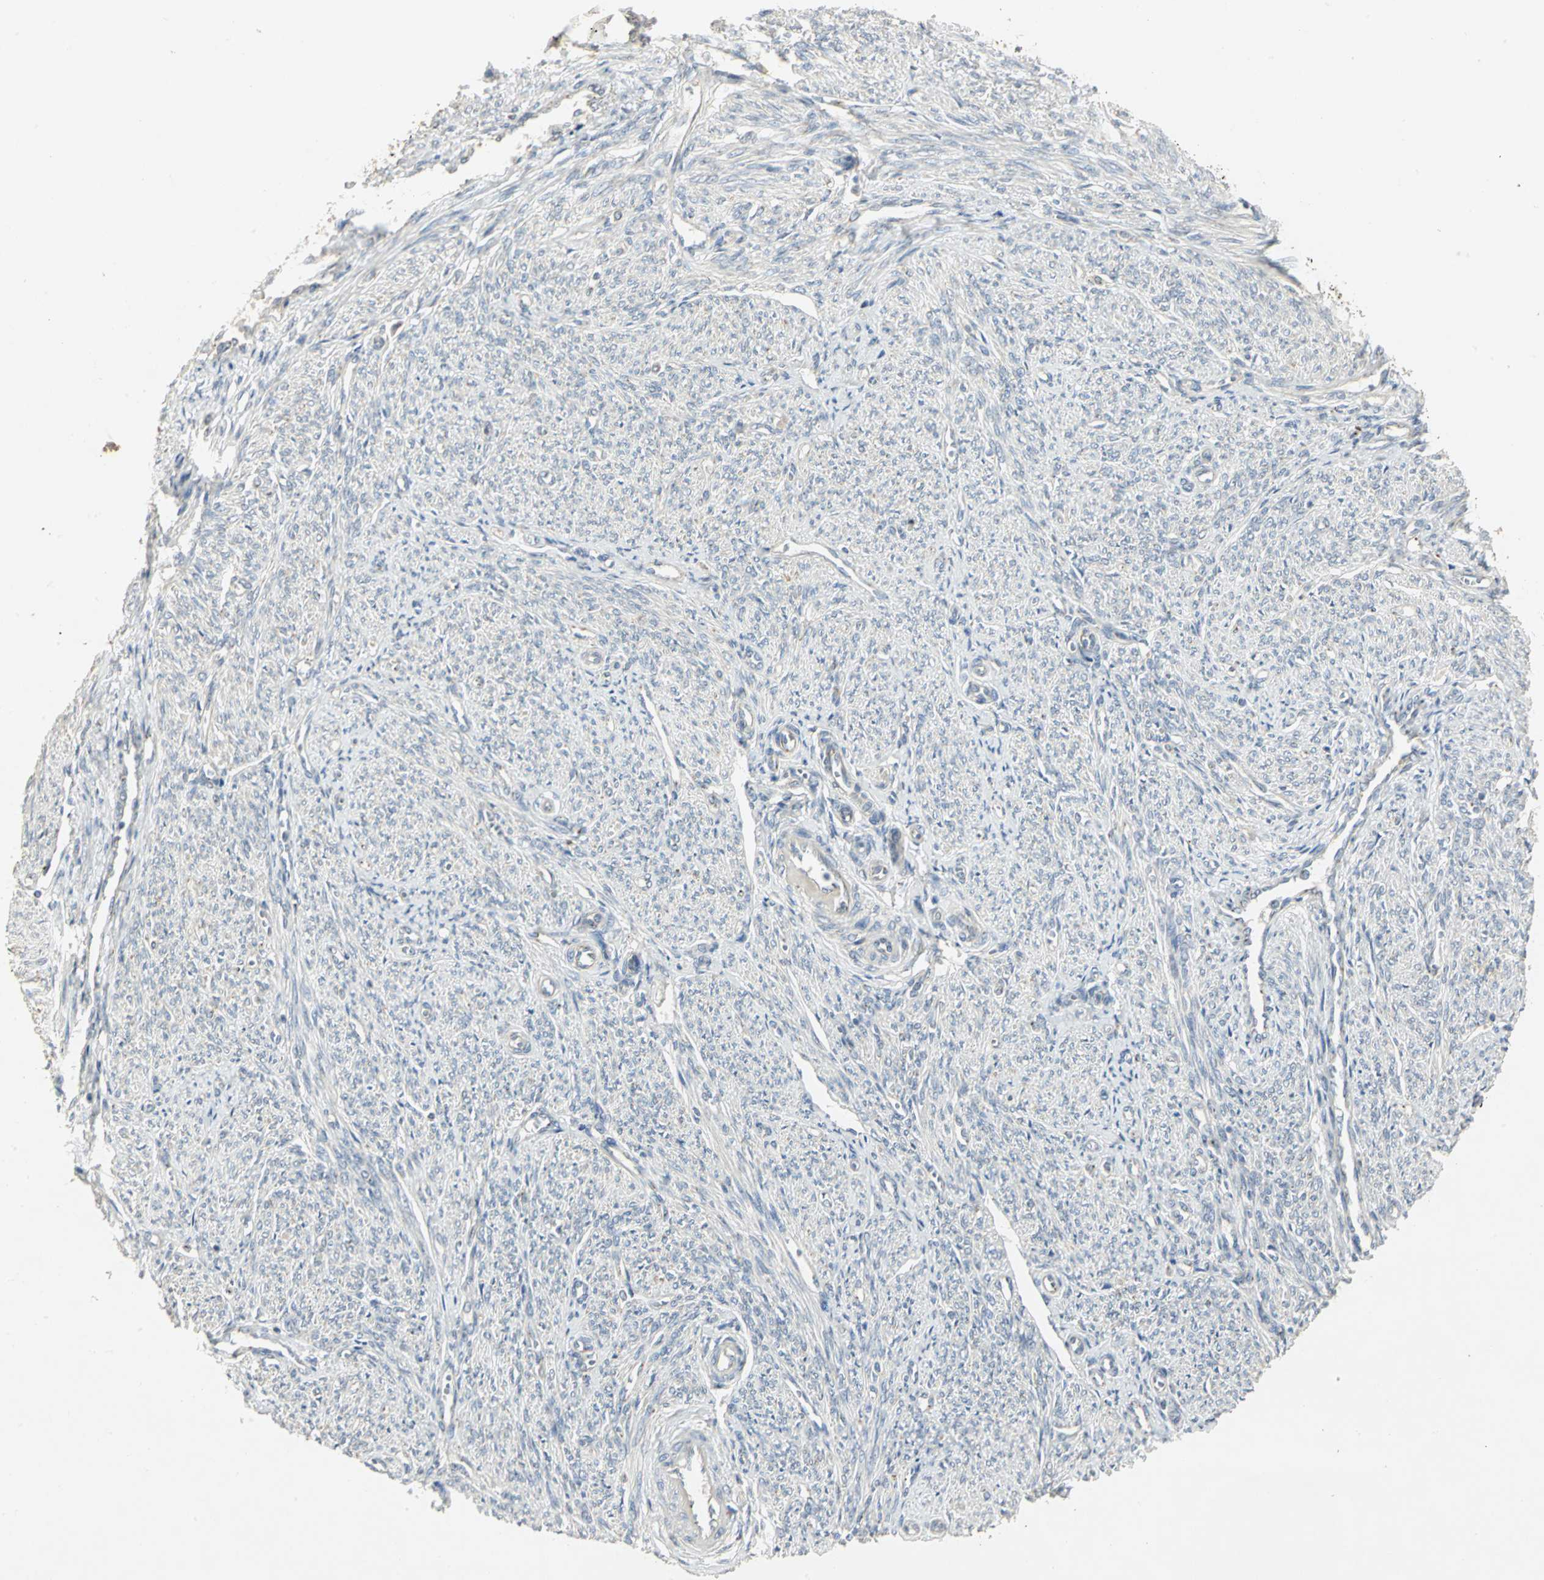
{"staining": {"intensity": "negative", "quantity": "none", "location": "none"}, "tissue": "smooth muscle", "cell_type": "Smooth muscle cells", "image_type": "normal", "snomed": [{"axis": "morphology", "description": "Normal tissue, NOS"}, {"axis": "topography", "description": "Smooth muscle"}], "caption": "Immunohistochemical staining of benign human smooth muscle reveals no significant staining in smooth muscle cells.", "gene": "TM9SF2", "patient": {"sex": "female", "age": 65}}